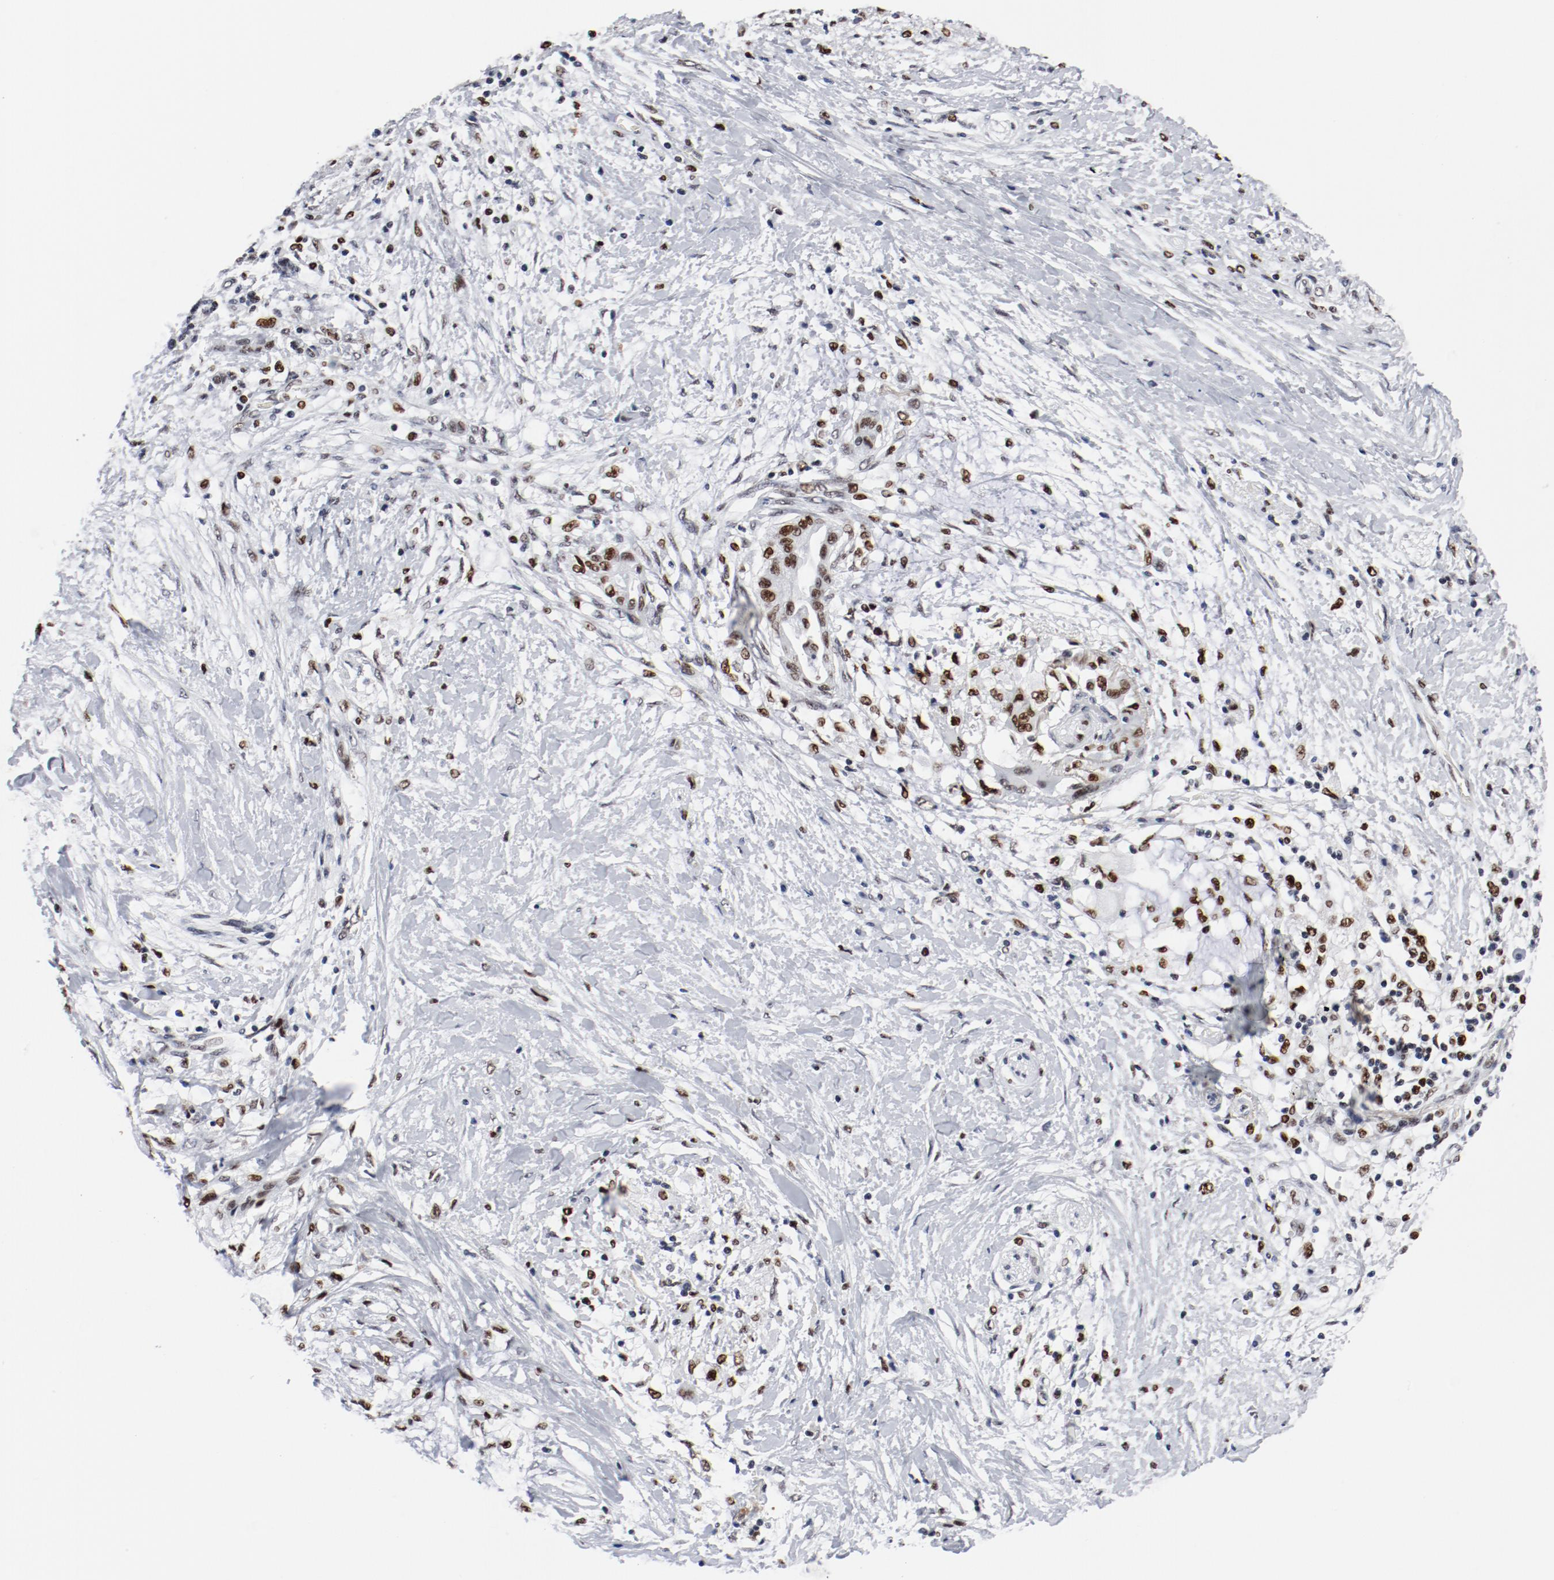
{"staining": {"intensity": "strong", "quantity": ">75%", "location": "nuclear"}, "tissue": "pancreatic cancer", "cell_type": "Tumor cells", "image_type": "cancer", "snomed": [{"axis": "morphology", "description": "Adenocarcinoma, NOS"}, {"axis": "topography", "description": "Pancreas"}], "caption": "IHC histopathology image of human pancreatic cancer (adenocarcinoma) stained for a protein (brown), which exhibits high levels of strong nuclear expression in about >75% of tumor cells.", "gene": "POLD1", "patient": {"sex": "female", "age": 64}}